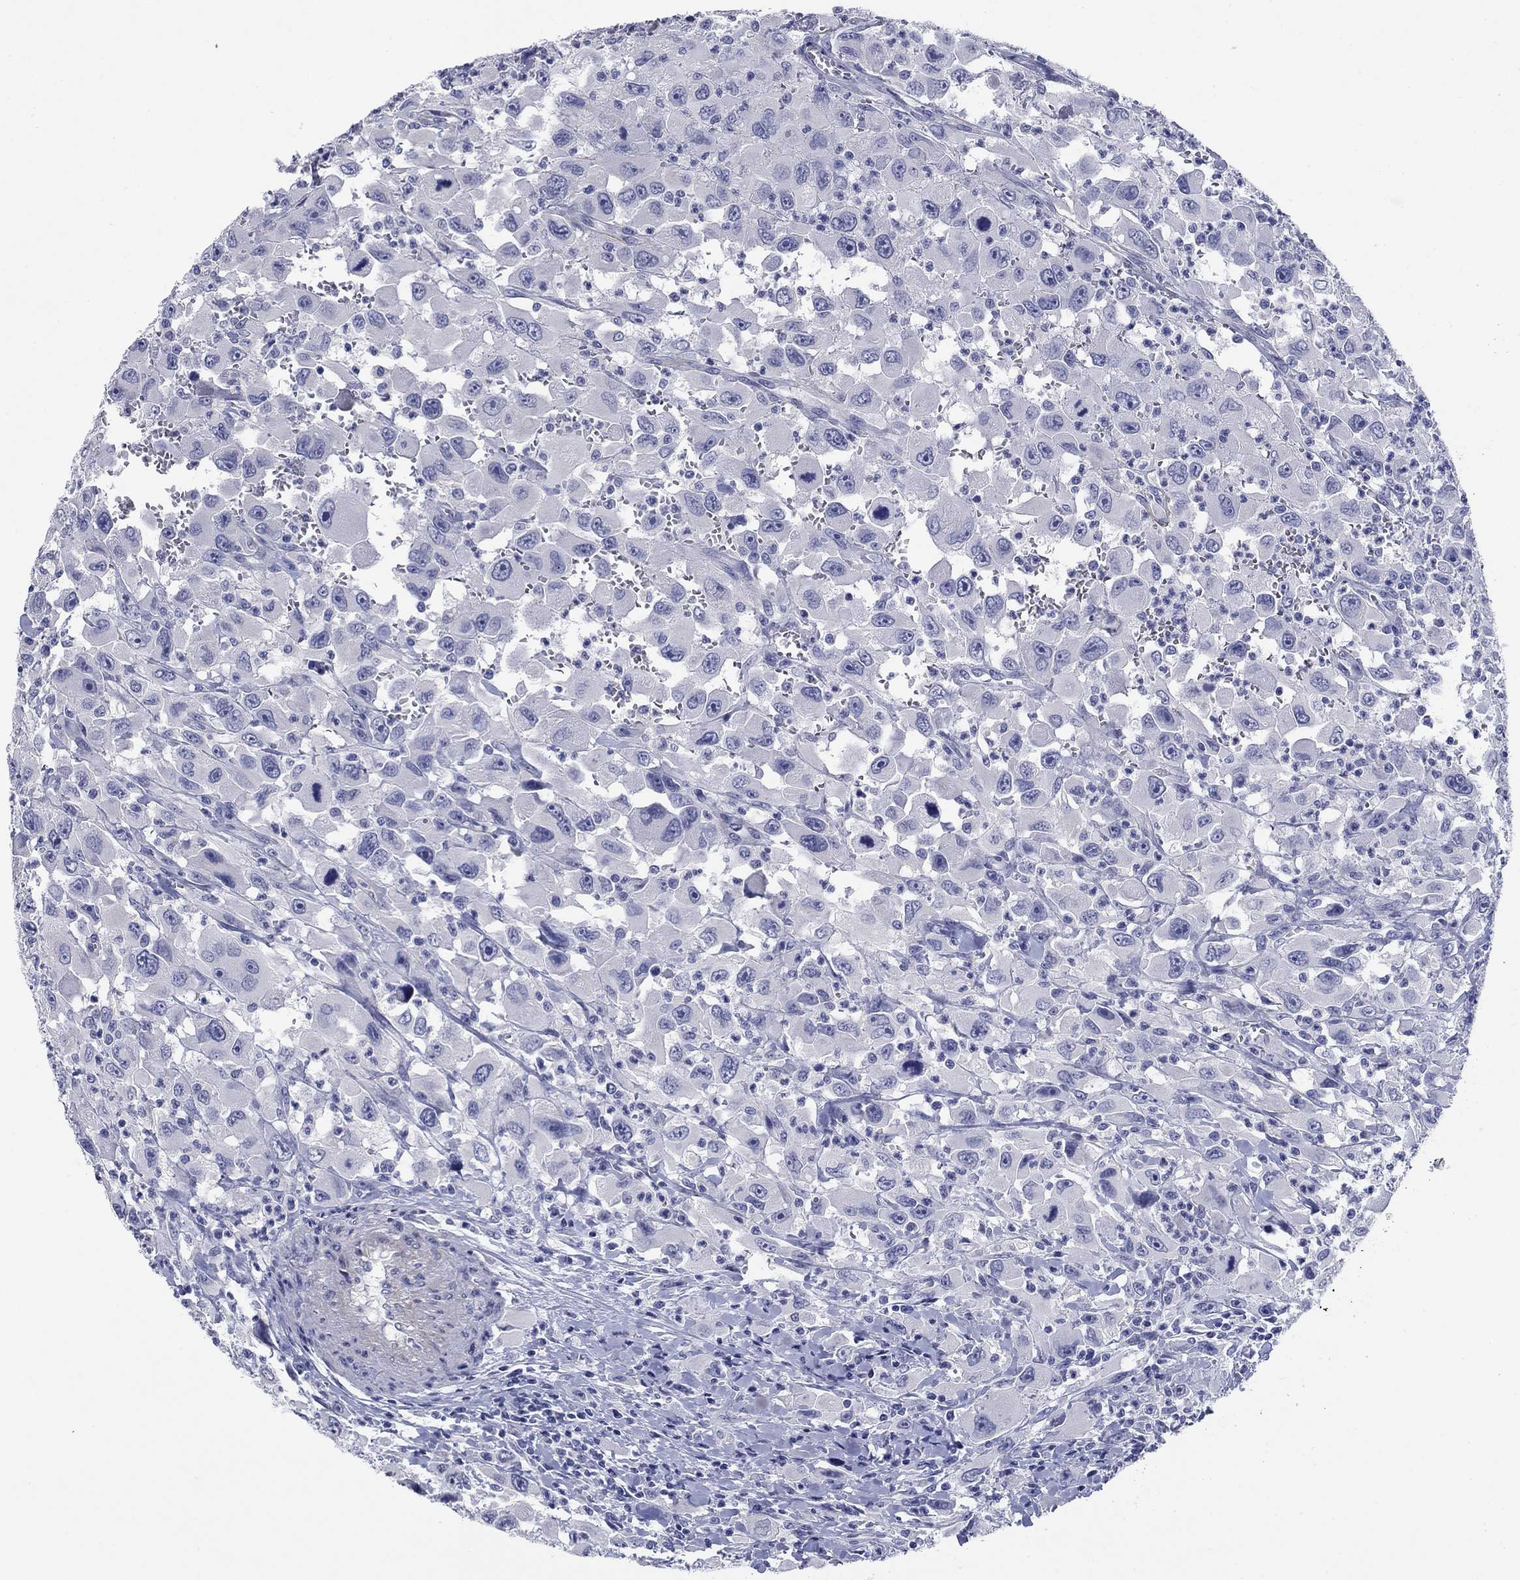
{"staining": {"intensity": "negative", "quantity": "none", "location": "none"}, "tissue": "head and neck cancer", "cell_type": "Tumor cells", "image_type": "cancer", "snomed": [{"axis": "morphology", "description": "Squamous cell carcinoma, NOS"}, {"axis": "morphology", "description": "Squamous cell carcinoma, metastatic, NOS"}, {"axis": "topography", "description": "Oral tissue"}, {"axis": "topography", "description": "Head-Neck"}], "caption": "This is an immunohistochemistry histopathology image of head and neck cancer. There is no expression in tumor cells.", "gene": "PRKCG", "patient": {"sex": "female", "age": 85}}